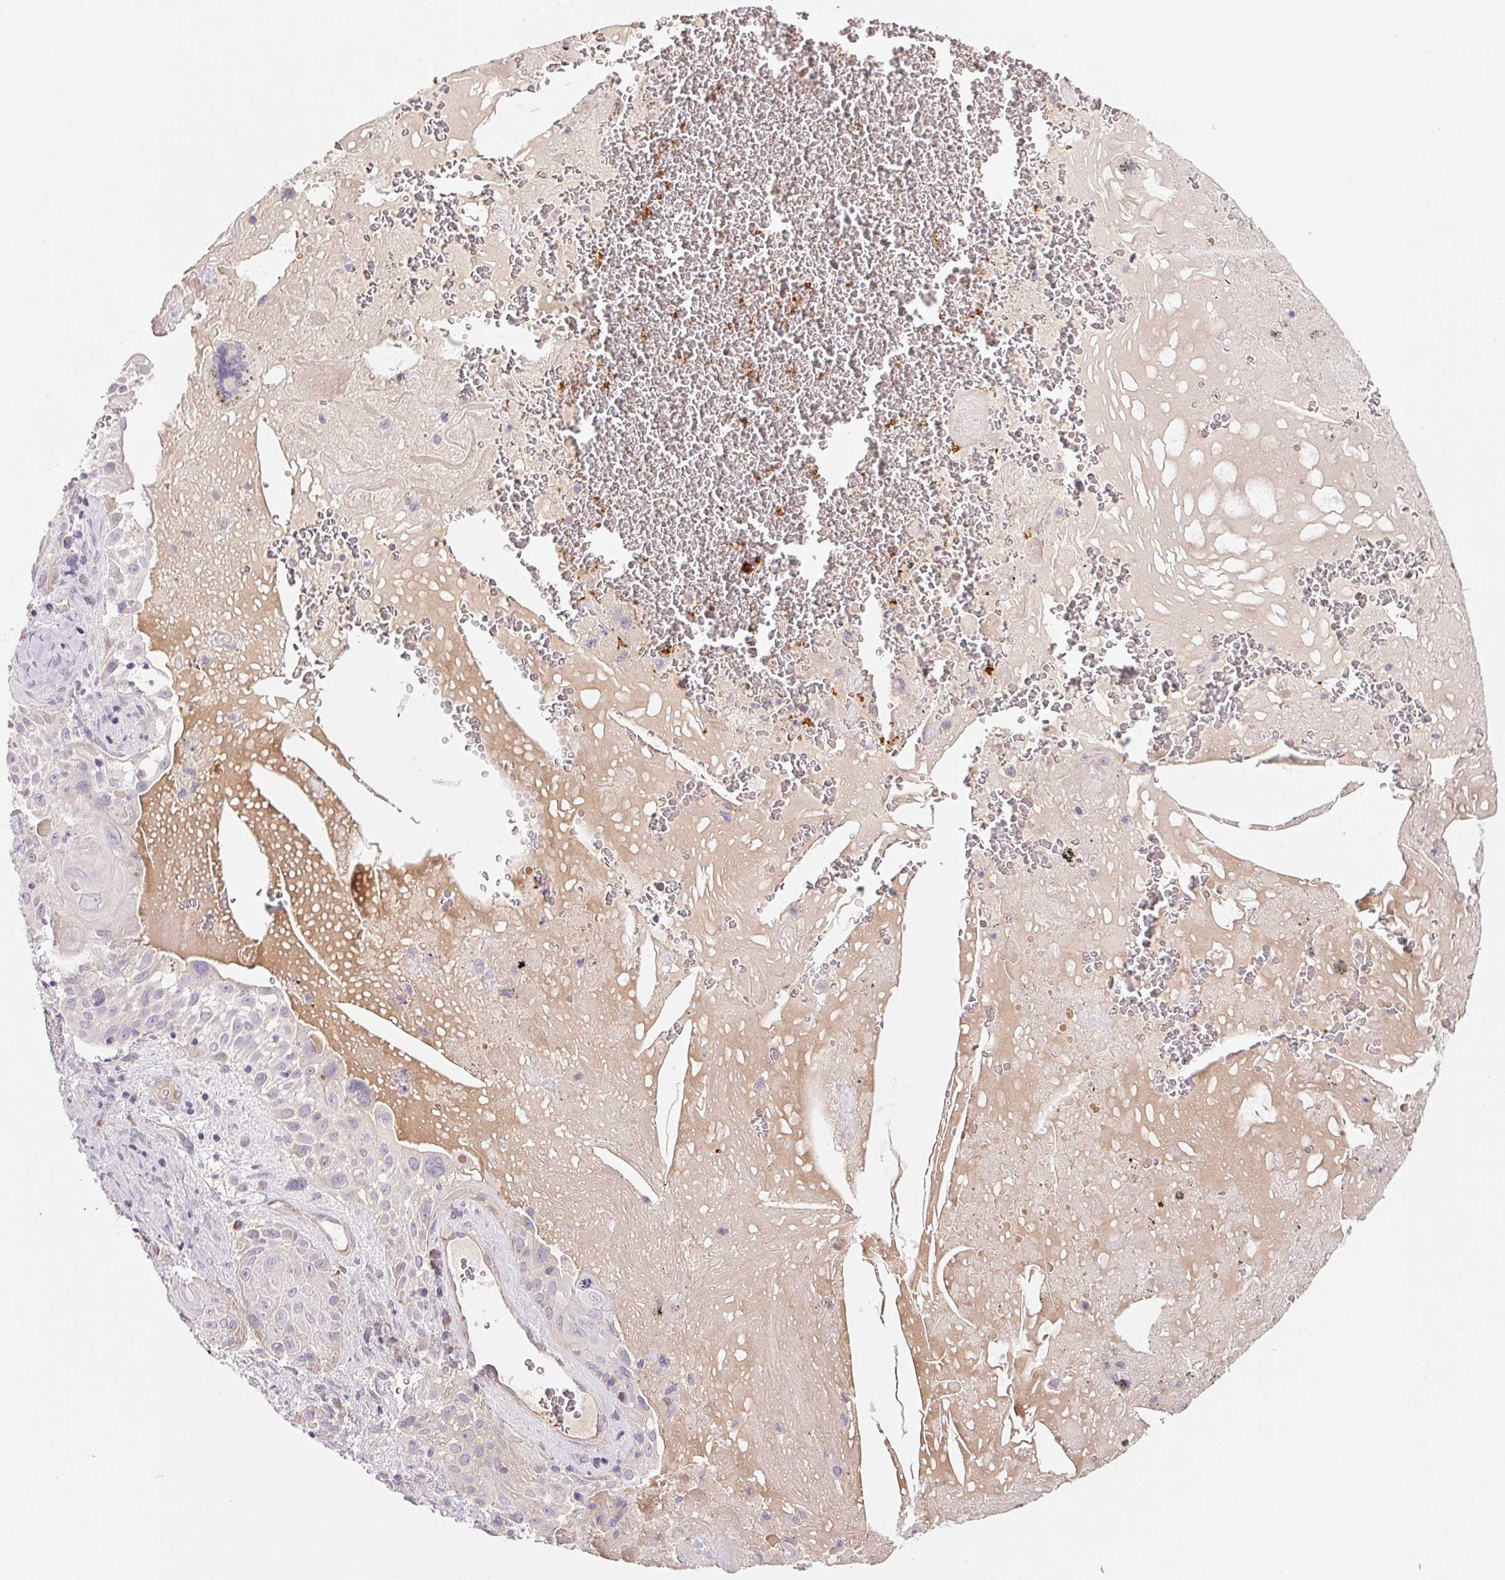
{"staining": {"intensity": "negative", "quantity": "none", "location": "none"}, "tissue": "lung cancer", "cell_type": "Tumor cells", "image_type": "cancer", "snomed": [{"axis": "morphology", "description": "Squamous cell carcinoma, NOS"}, {"axis": "topography", "description": "Lung"}], "caption": "Immunohistochemistry micrograph of neoplastic tissue: human lung squamous cell carcinoma stained with DAB (3,3'-diaminobenzidine) shows no significant protein staining in tumor cells.", "gene": "ANKRD13B", "patient": {"sex": "male", "age": 79}}